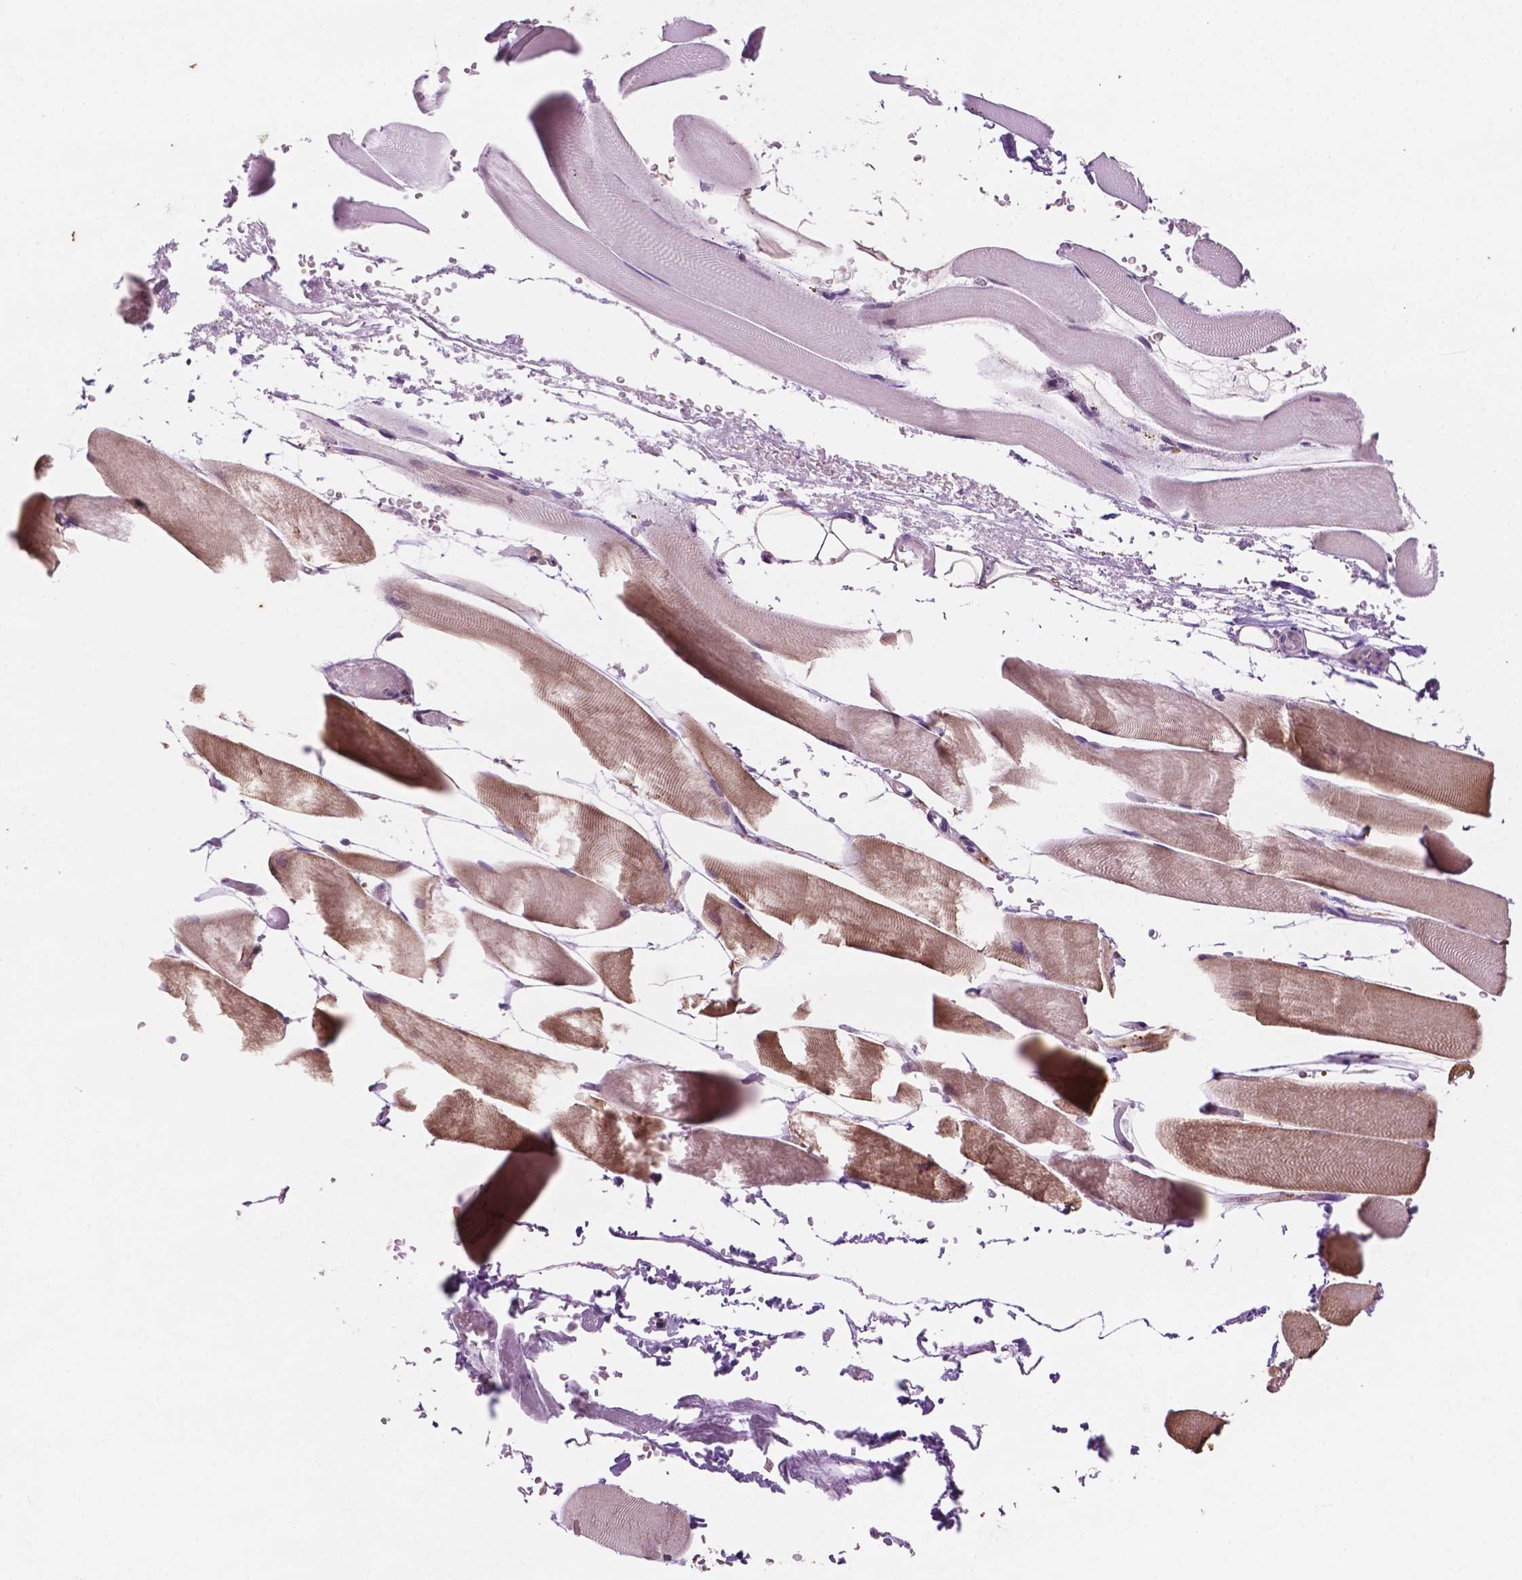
{"staining": {"intensity": "moderate", "quantity": "<25%", "location": "cytoplasmic/membranous"}, "tissue": "skeletal muscle", "cell_type": "Myocytes", "image_type": "normal", "snomed": [{"axis": "morphology", "description": "Normal tissue, NOS"}, {"axis": "topography", "description": "Skeletal muscle"}], "caption": "Normal skeletal muscle displays moderate cytoplasmic/membranous staining in approximately <25% of myocytes.", "gene": "LRP1B", "patient": {"sex": "female", "age": 37}}